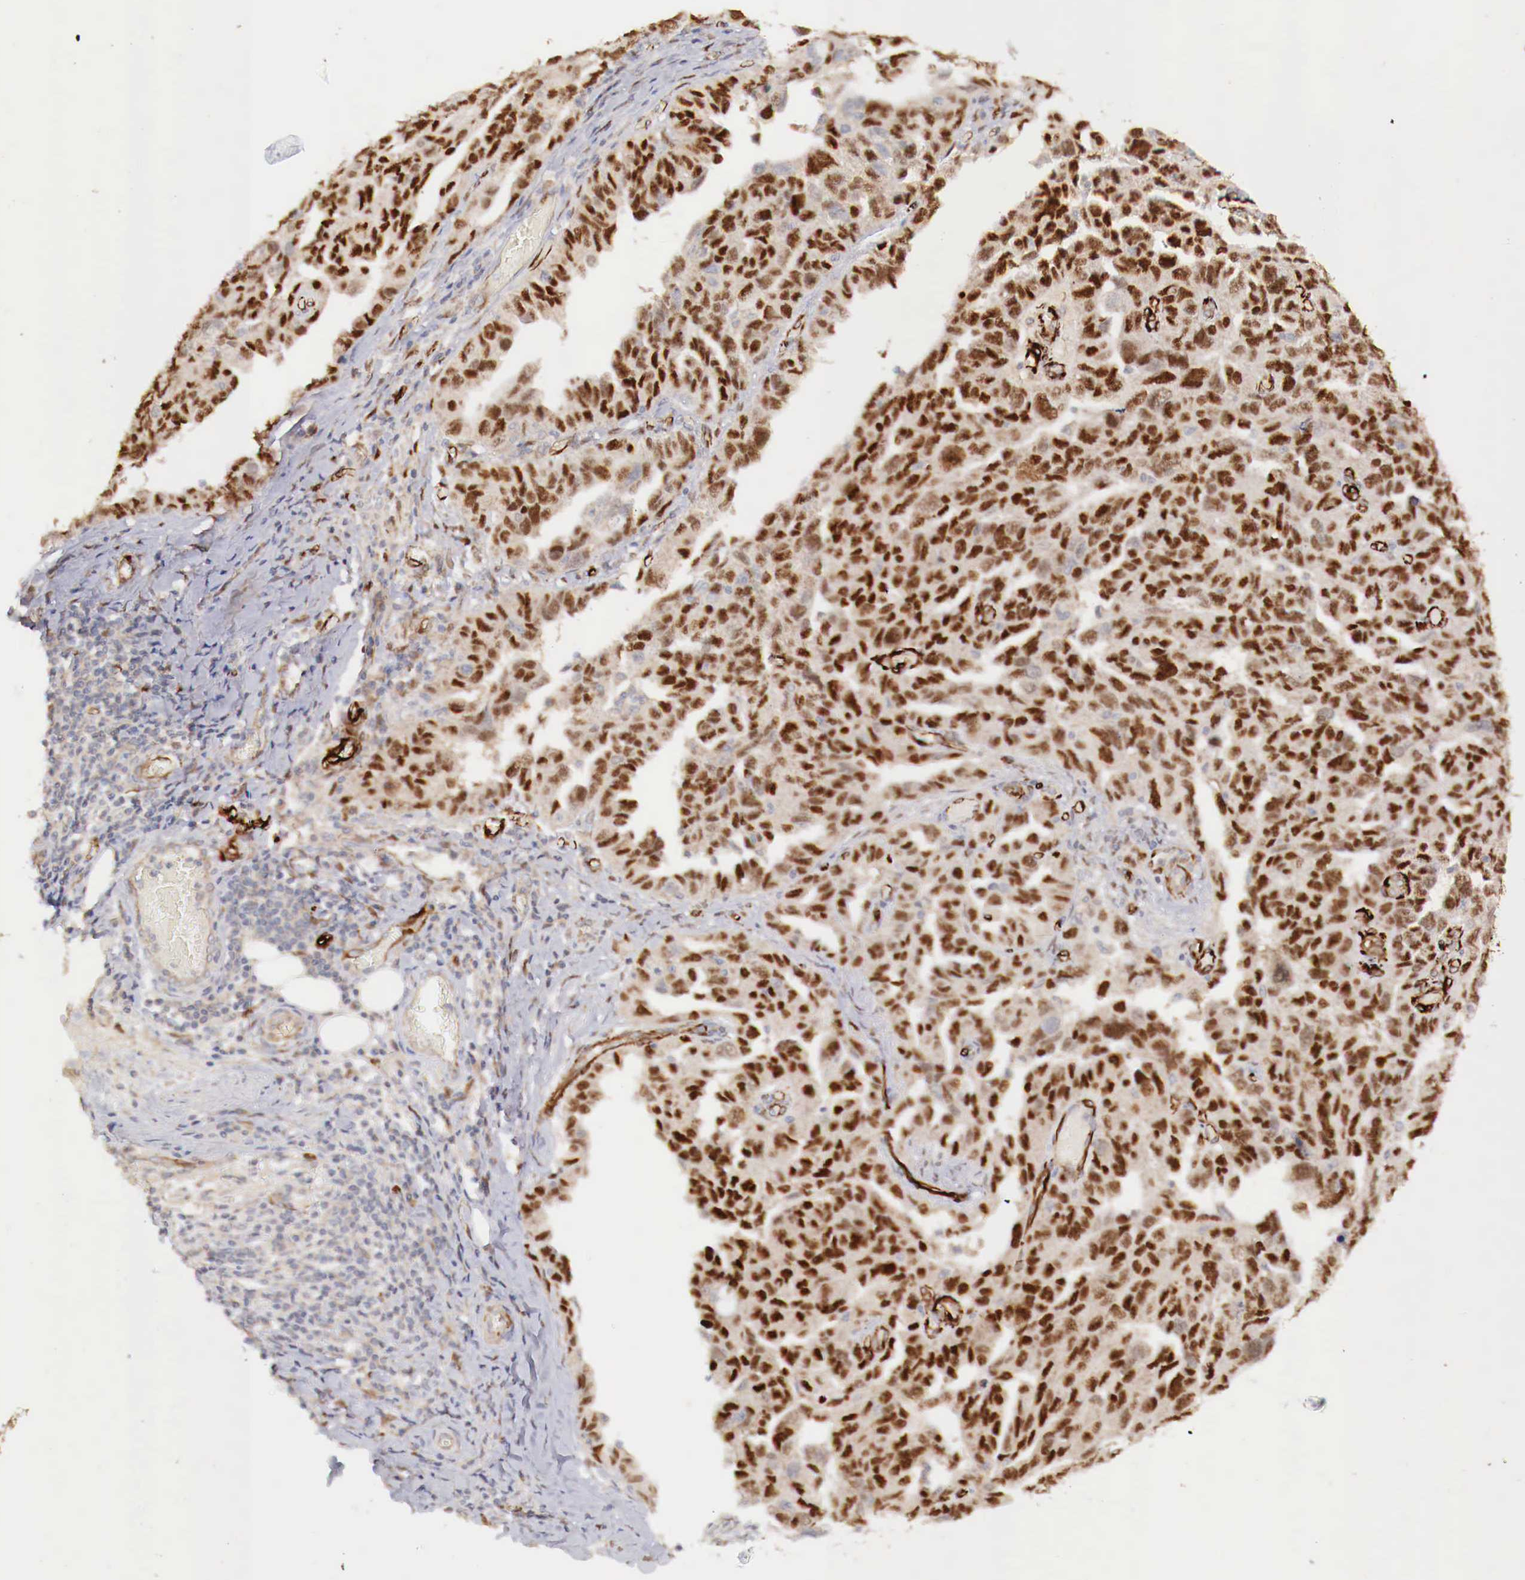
{"staining": {"intensity": "strong", "quantity": ">75%", "location": "nuclear"}, "tissue": "ovarian cancer", "cell_type": "Tumor cells", "image_type": "cancer", "snomed": [{"axis": "morphology", "description": "Cystadenocarcinoma, serous, NOS"}, {"axis": "topography", "description": "Ovary"}], "caption": "IHC (DAB (3,3'-diaminobenzidine)) staining of ovarian cancer (serous cystadenocarcinoma) demonstrates strong nuclear protein staining in about >75% of tumor cells. The staining is performed using DAB brown chromogen to label protein expression. The nuclei are counter-stained blue using hematoxylin.", "gene": "WT1", "patient": {"sex": "female", "age": 64}}